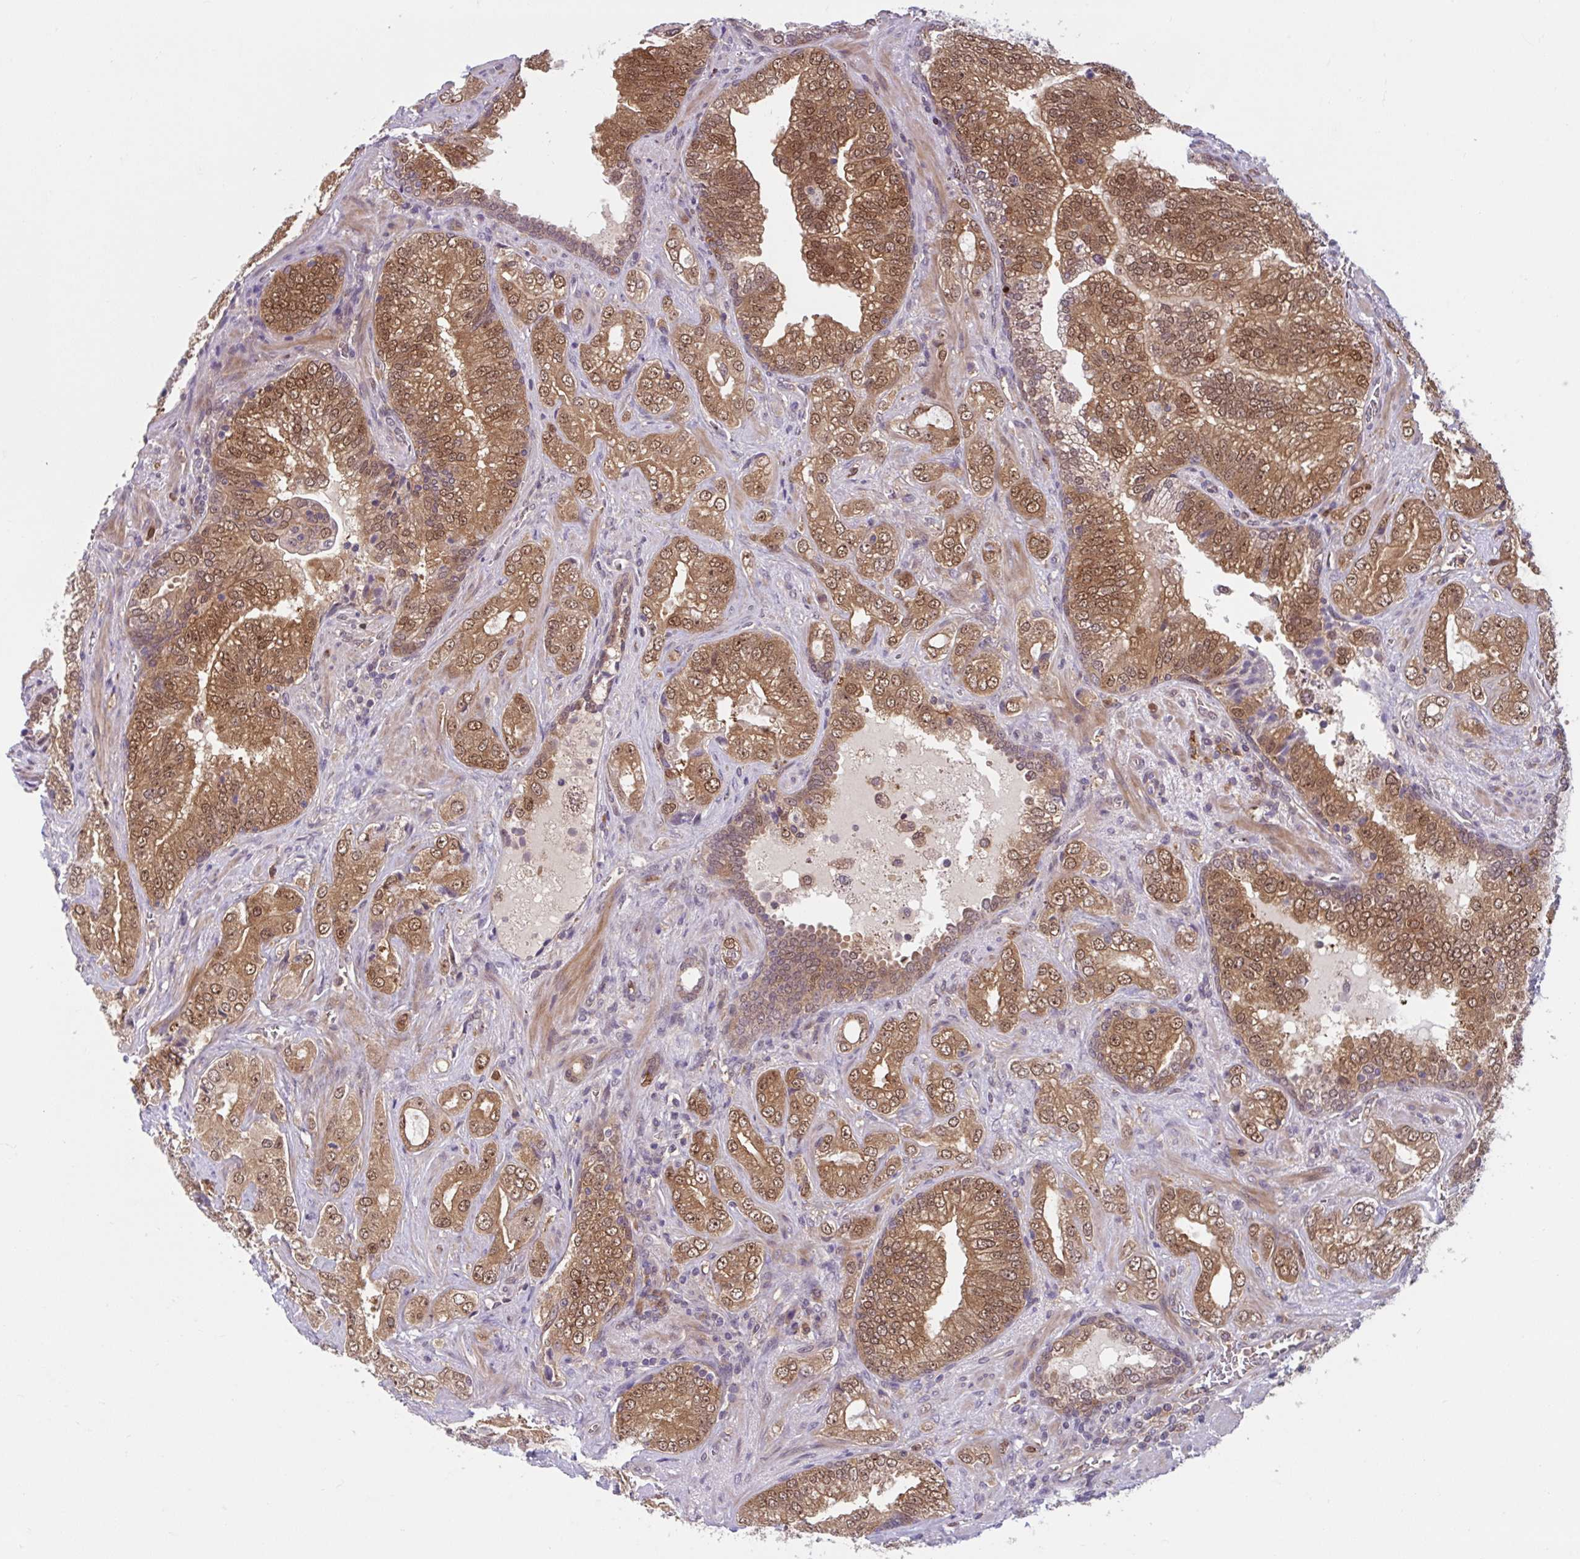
{"staining": {"intensity": "moderate", "quantity": "25%-75%", "location": "cytoplasmic/membranous,nuclear"}, "tissue": "prostate cancer", "cell_type": "Tumor cells", "image_type": "cancer", "snomed": [{"axis": "morphology", "description": "Adenocarcinoma, High grade"}, {"axis": "topography", "description": "Prostate"}], "caption": "An IHC photomicrograph of tumor tissue is shown. Protein staining in brown highlights moderate cytoplasmic/membranous and nuclear positivity in prostate high-grade adenocarcinoma within tumor cells.", "gene": "HMBS", "patient": {"sex": "male", "age": 67}}